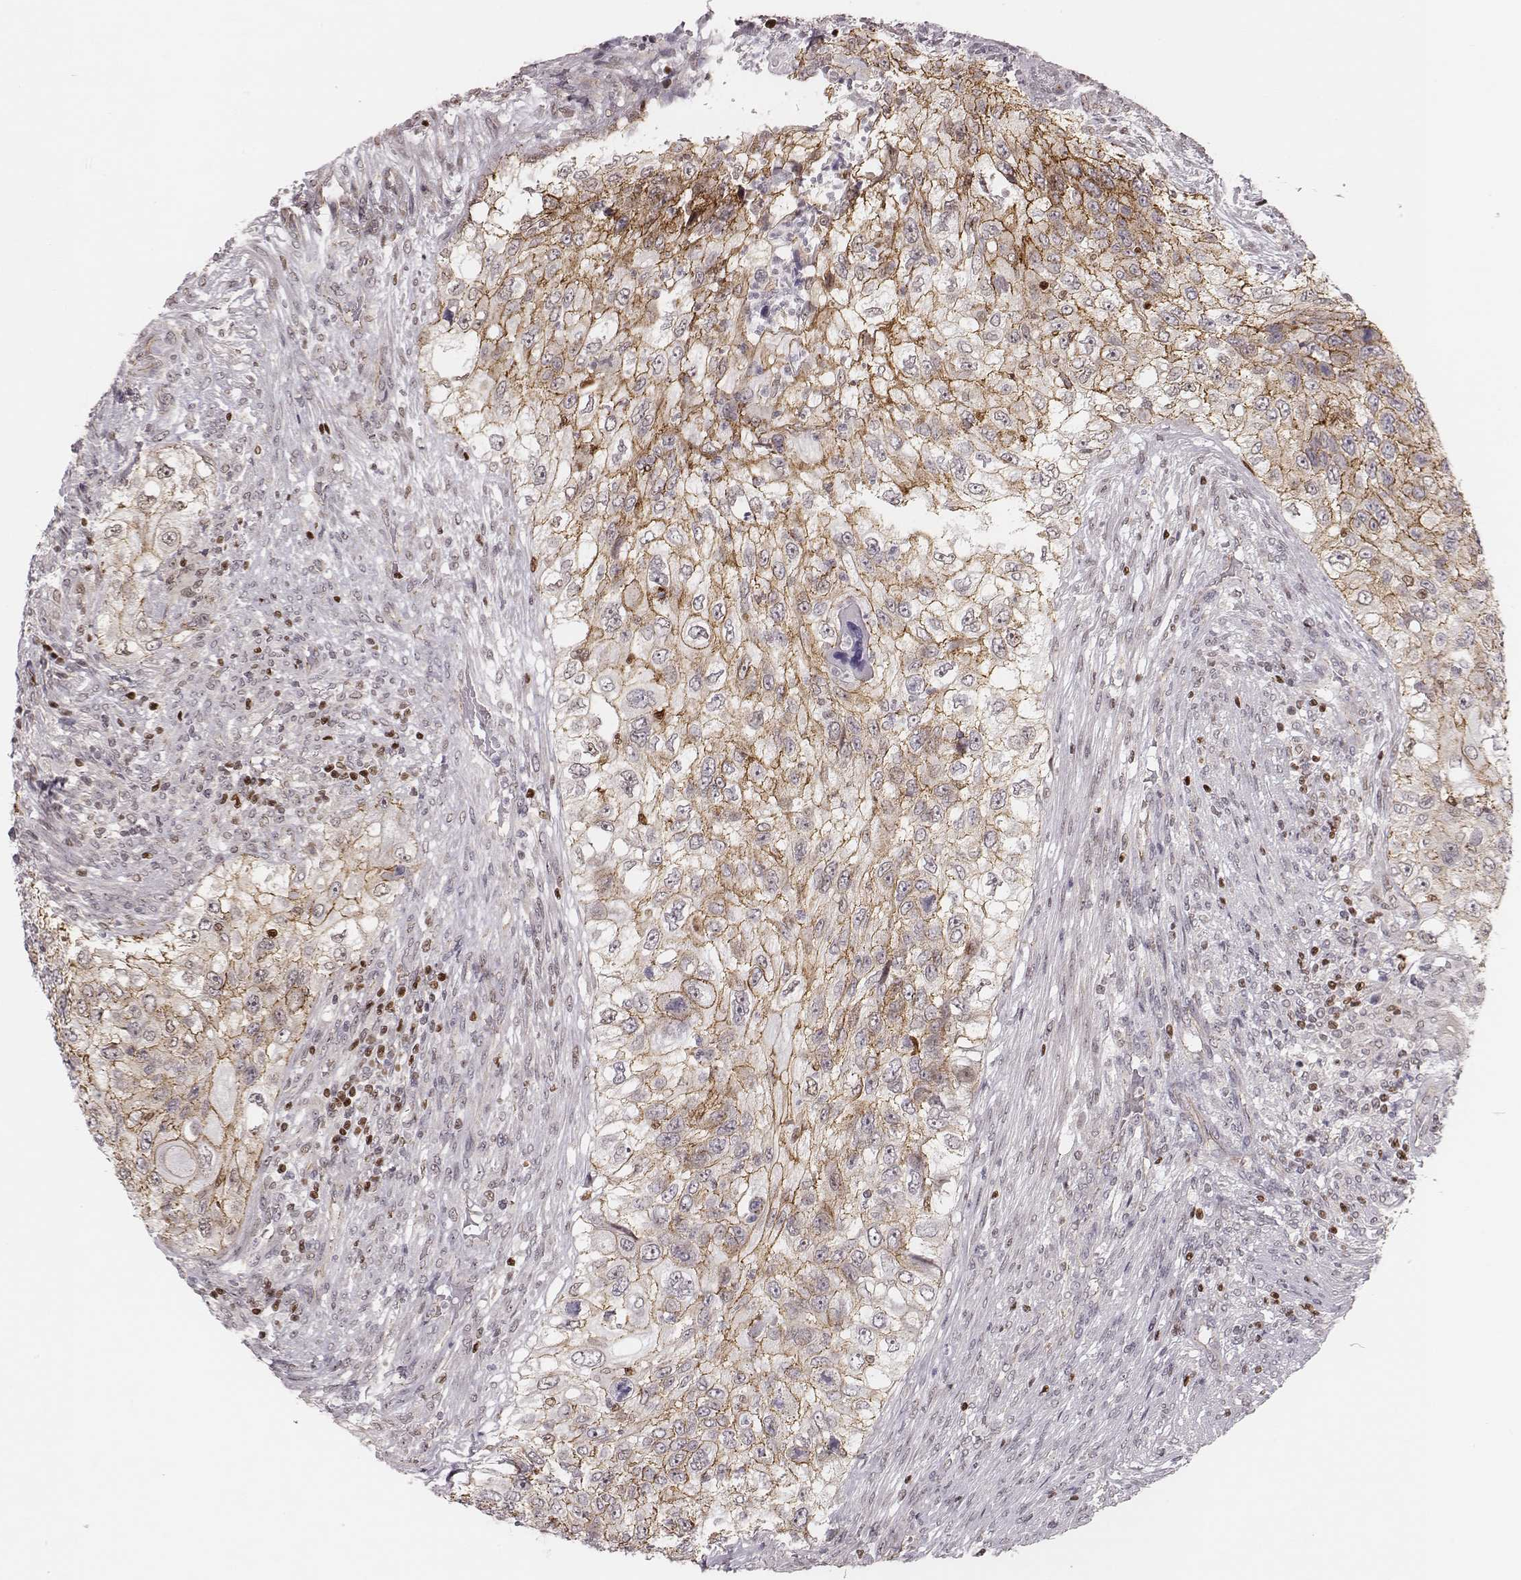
{"staining": {"intensity": "moderate", "quantity": ">75%", "location": "cytoplasmic/membranous"}, "tissue": "urothelial cancer", "cell_type": "Tumor cells", "image_type": "cancer", "snomed": [{"axis": "morphology", "description": "Urothelial carcinoma, High grade"}, {"axis": "topography", "description": "Urinary bladder"}], "caption": "IHC of high-grade urothelial carcinoma reveals medium levels of moderate cytoplasmic/membranous expression in about >75% of tumor cells. (Brightfield microscopy of DAB IHC at high magnification).", "gene": "WDR59", "patient": {"sex": "female", "age": 60}}